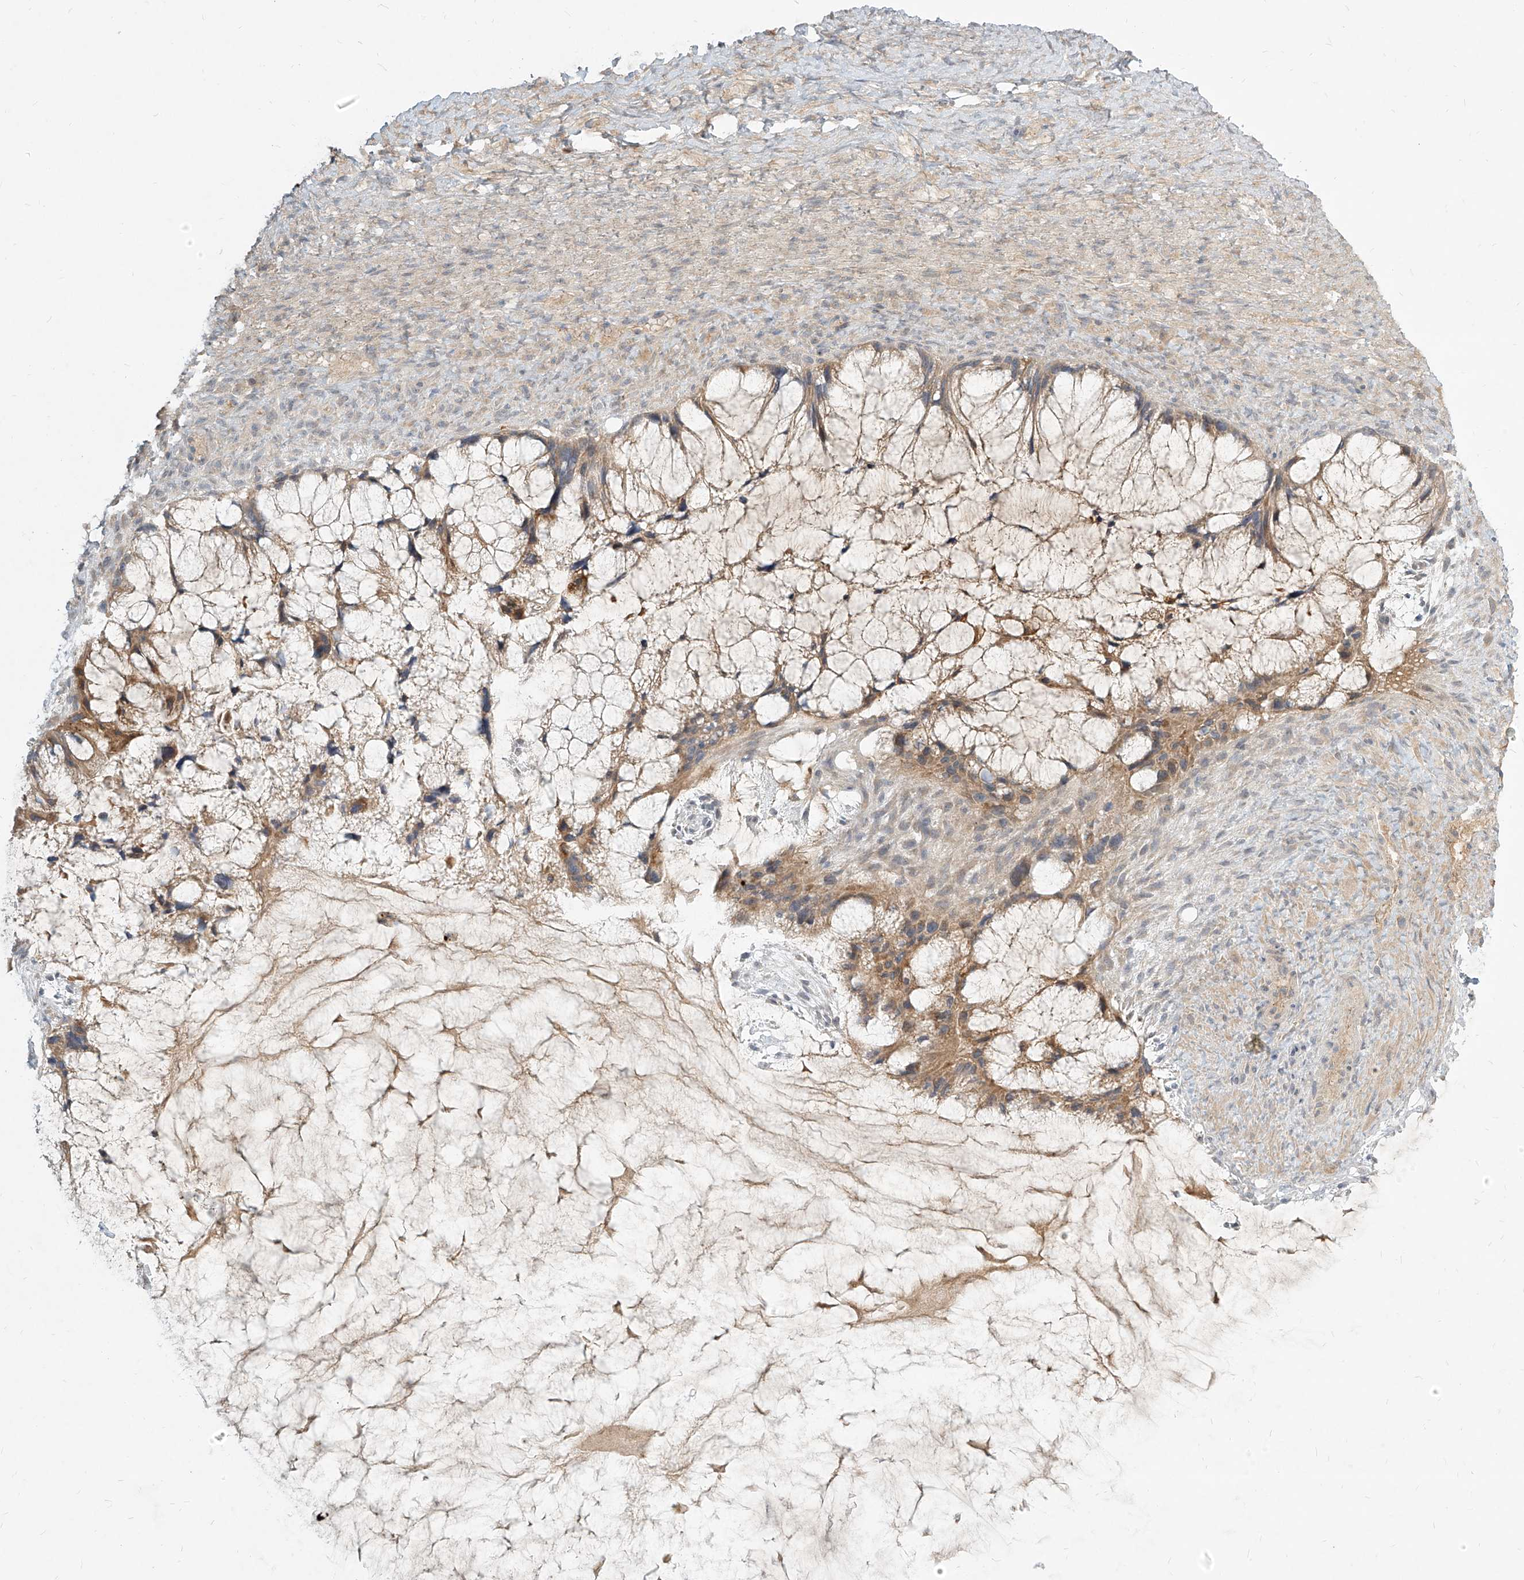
{"staining": {"intensity": "moderate", "quantity": "25%-75%", "location": "cytoplasmic/membranous"}, "tissue": "ovarian cancer", "cell_type": "Tumor cells", "image_type": "cancer", "snomed": [{"axis": "morphology", "description": "Cystadenocarcinoma, mucinous, NOS"}, {"axis": "topography", "description": "Ovary"}], "caption": "Protein staining by immunohistochemistry (IHC) reveals moderate cytoplasmic/membranous positivity in about 25%-75% of tumor cells in ovarian cancer.", "gene": "PGD", "patient": {"sex": "female", "age": 37}}